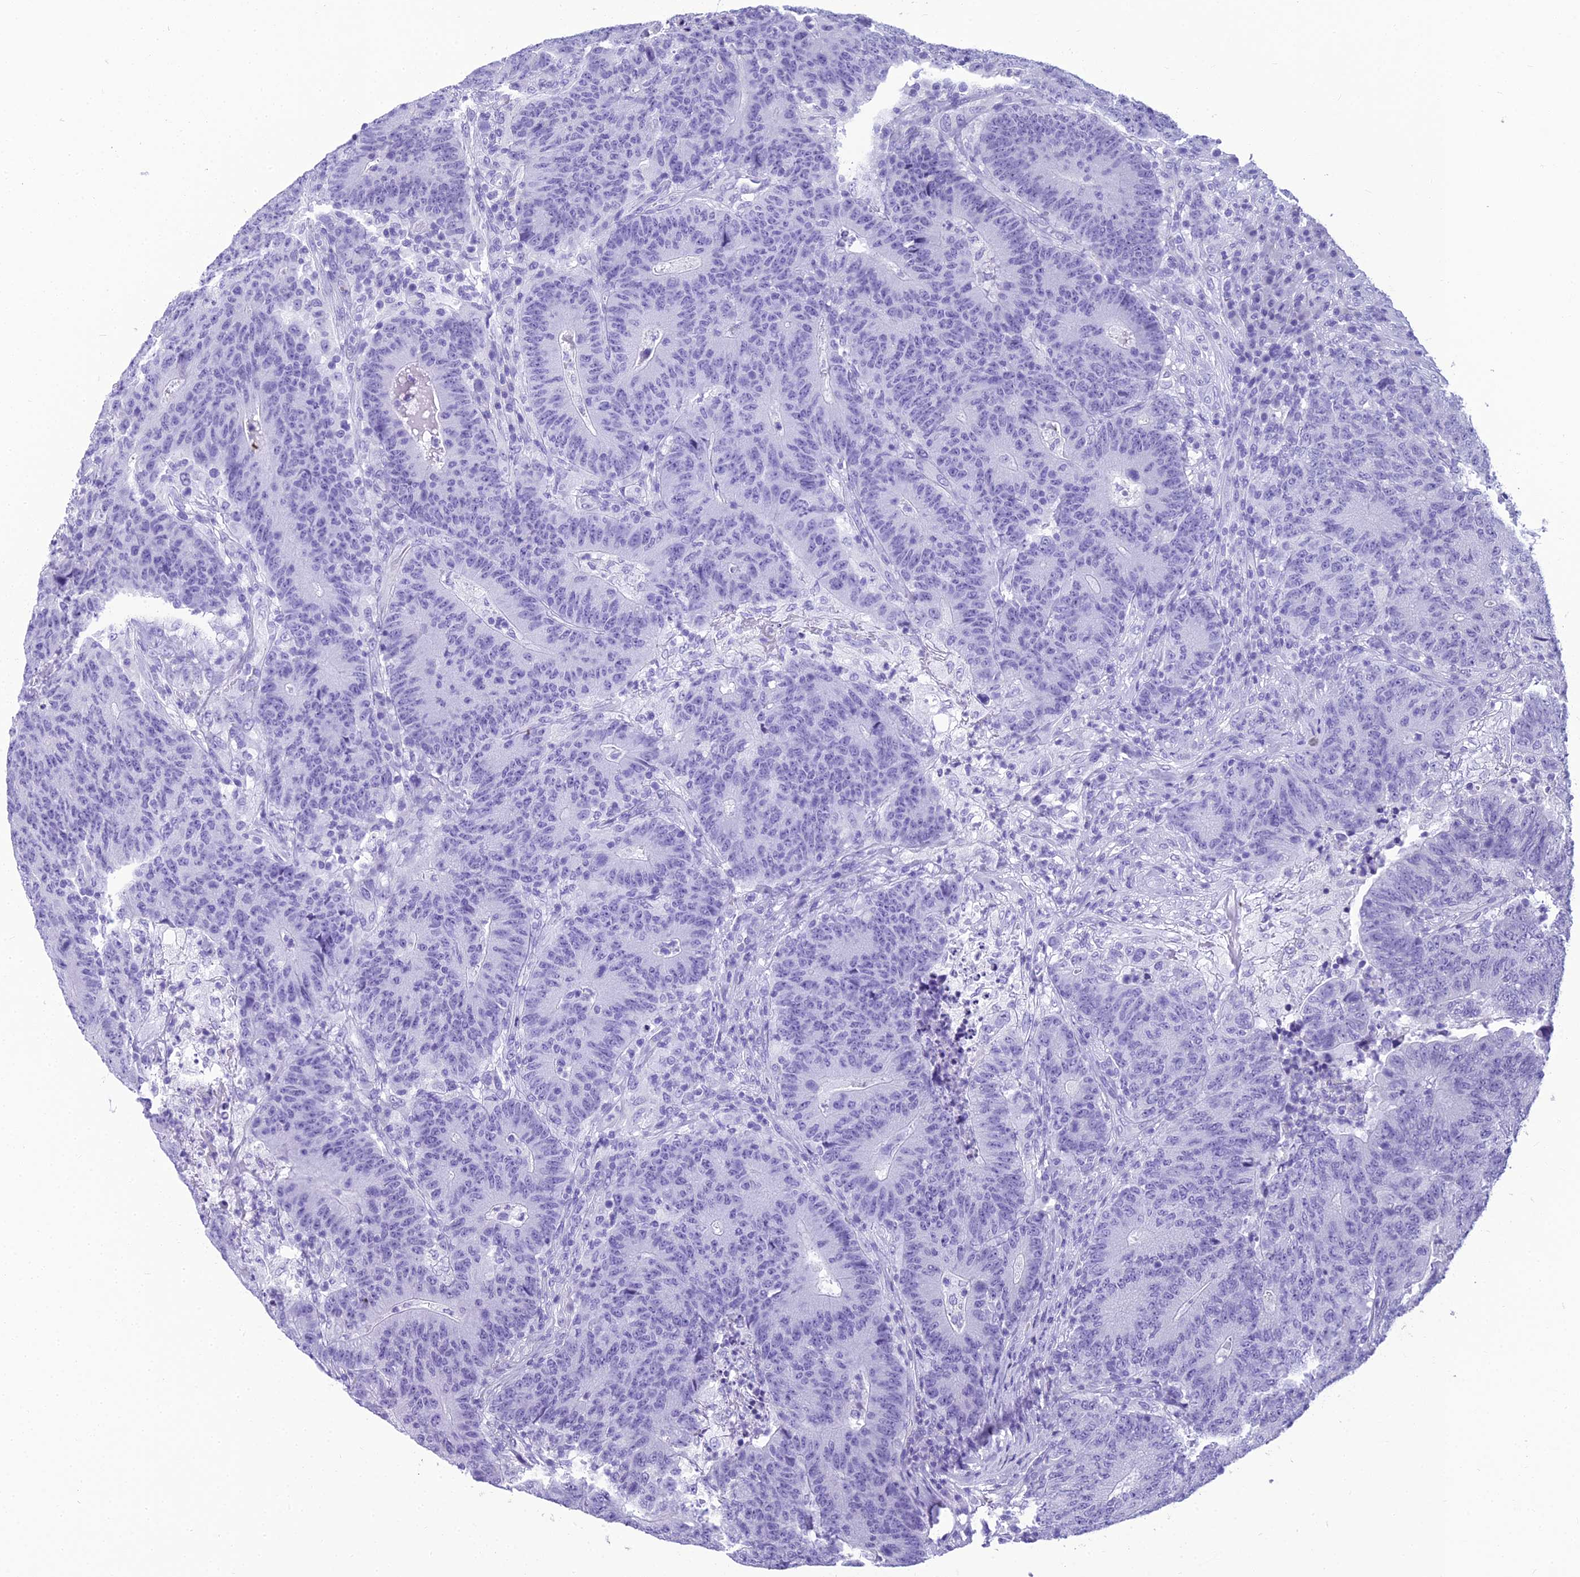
{"staining": {"intensity": "negative", "quantity": "none", "location": "none"}, "tissue": "colorectal cancer", "cell_type": "Tumor cells", "image_type": "cancer", "snomed": [{"axis": "morphology", "description": "Adenocarcinoma, NOS"}, {"axis": "topography", "description": "Colon"}], "caption": "High power microscopy histopathology image of an IHC micrograph of colorectal cancer (adenocarcinoma), revealing no significant positivity in tumor cells.", "gene": "NINJ1", "patient": {"sex": "female", "age": 75}}